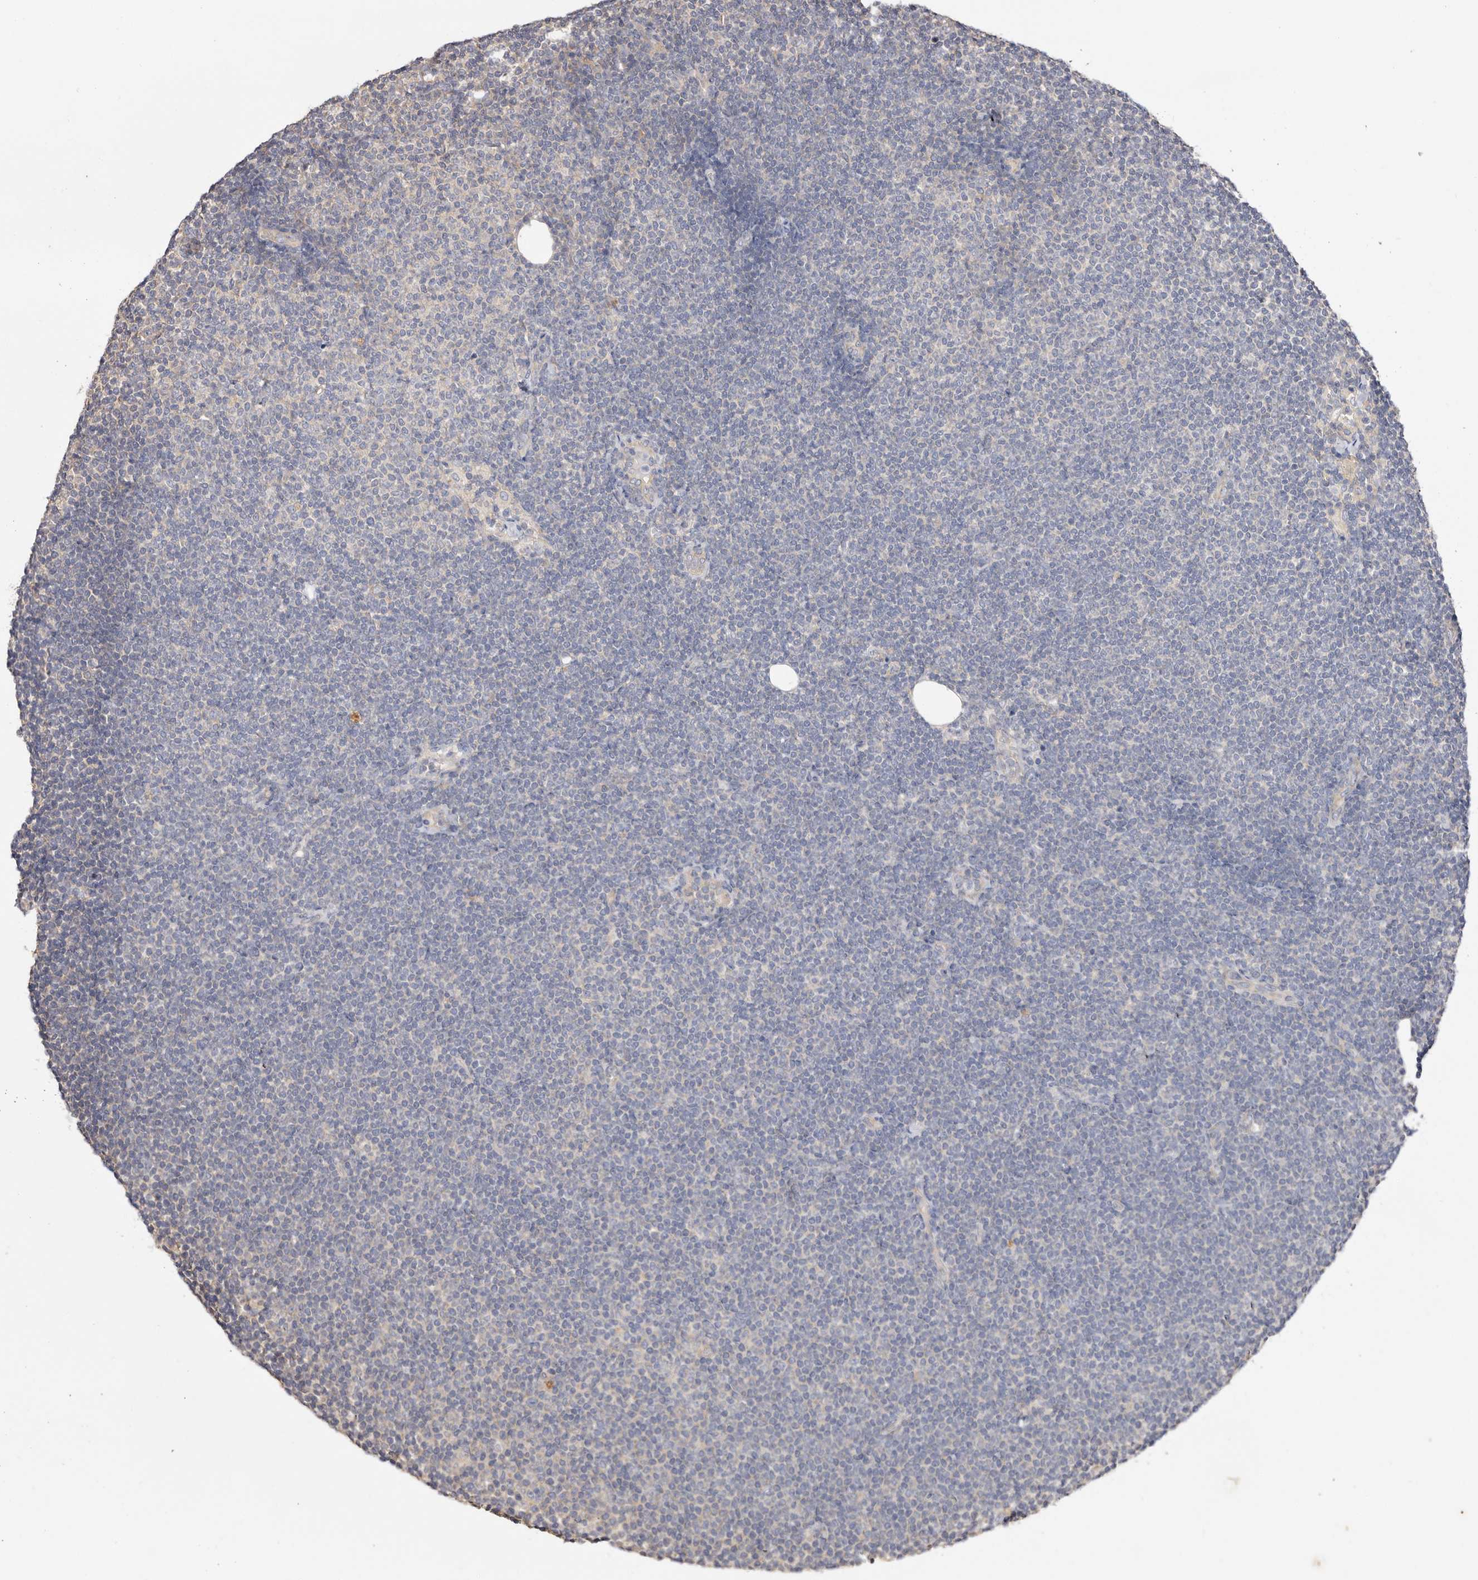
{"staining": {"intensity": "negative", "quantity": "none", "location": "none"}, "tissue": "lymphoma", "cell_type": "Tumor cells", "image_type": "cancer", "snomed": [{"axis": "morphology", "description": "Malignant lymphoma, non-Hodgkin's type, Low grade"}, {"axis": "topography", "description": "Lymph node"}], "caption": "Lymphoma was stained to show a protein in brown. There is no significant expression in tumor cells. (Stains: DAB (3,3'-diaminobenzidine) immunohistochemistry (IHC) with hematoxylin counter stain, Microscopy: brightfield microscopy at high magnification).", "gene": "FAM167B", "patient": {"sex": "female", "age": 53}}